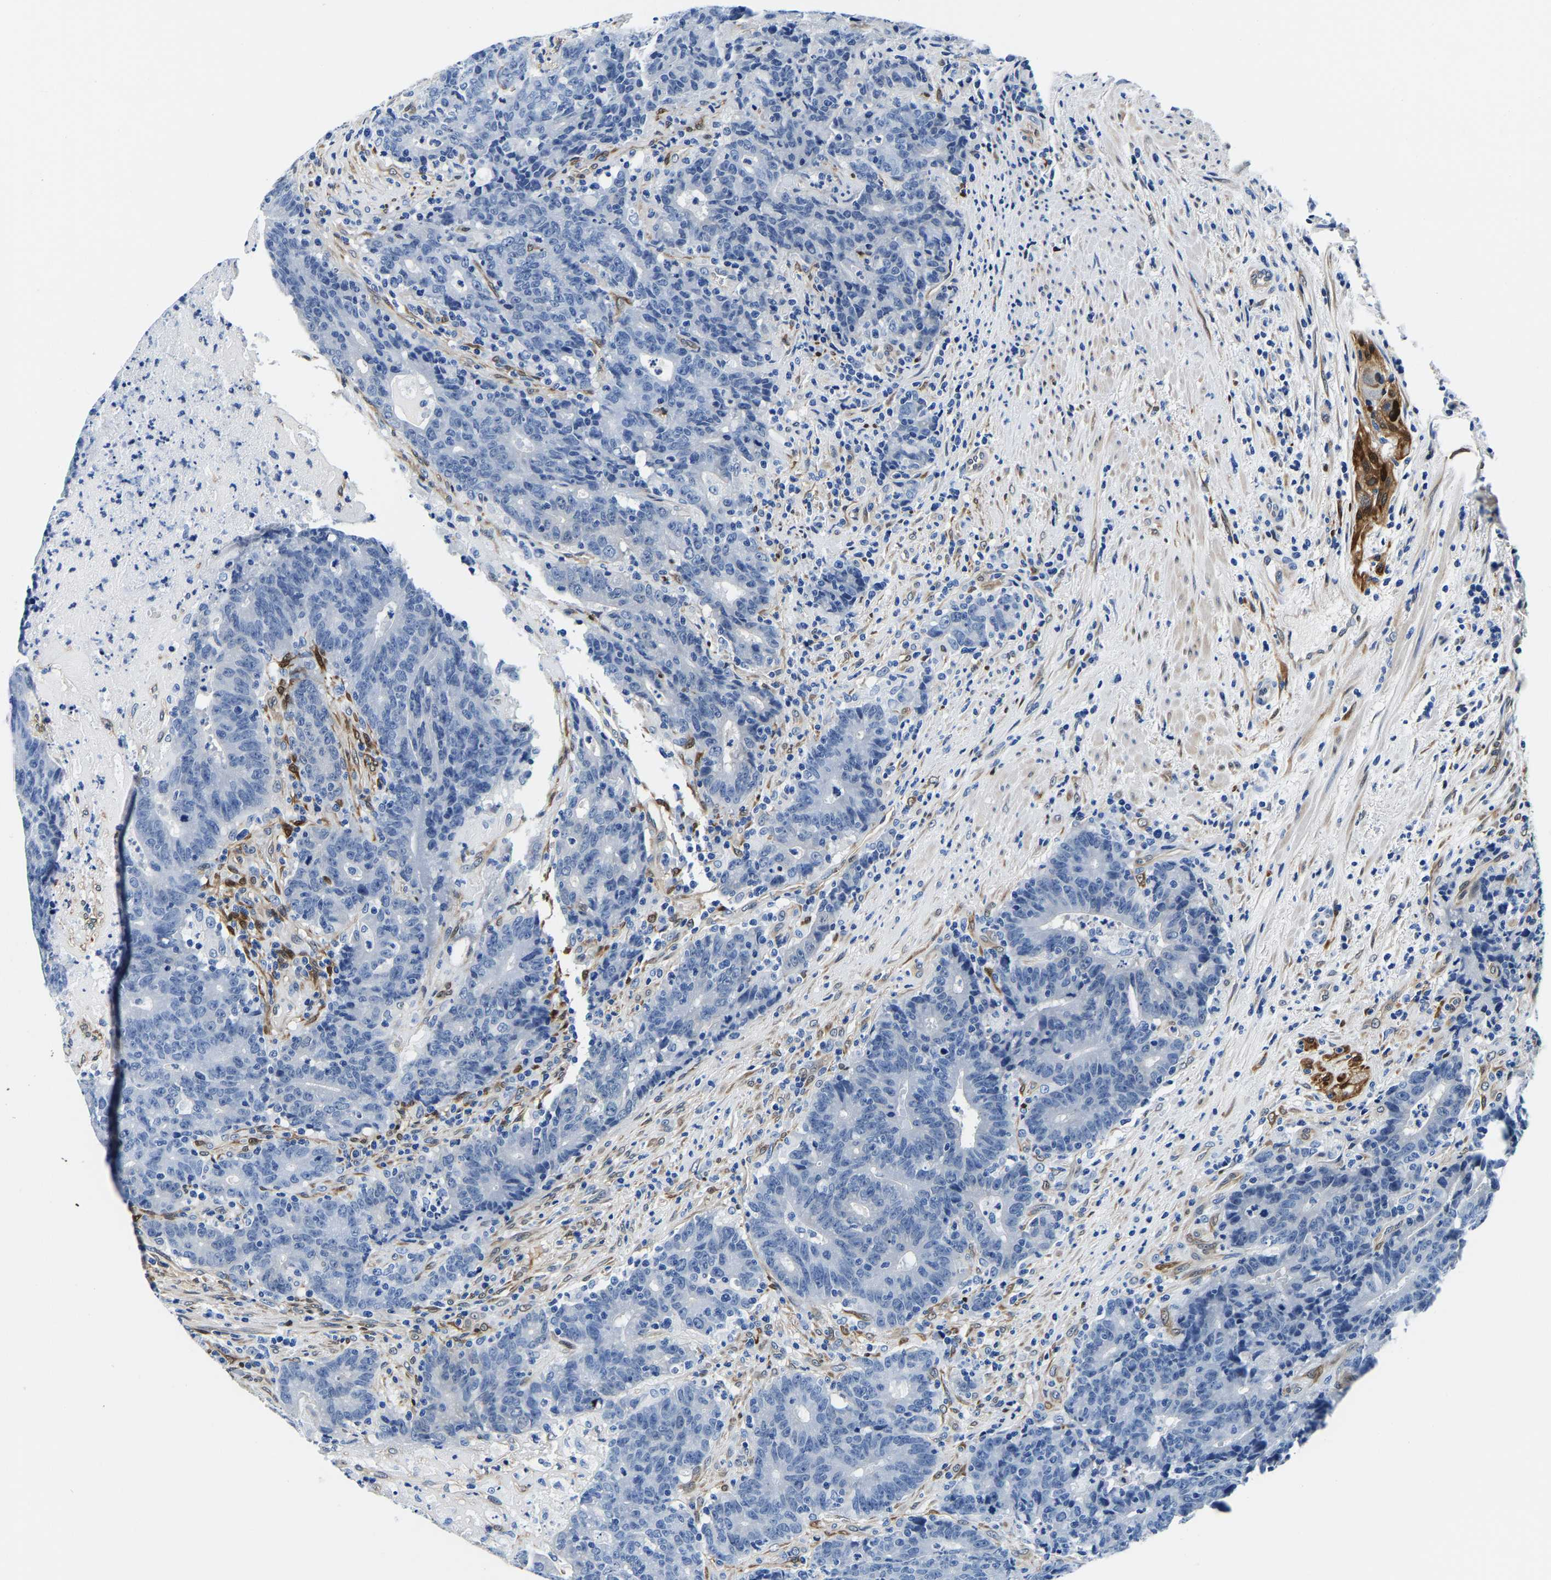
{"staining": {"intensity": "negative", "quantity": "none", "location": "none"}, "tissue": "colorectal cancer", "cell_type": "Tumor cells", "image_type": "cancer", "snomed": [{"axis": "morphology", "description": "Normal tissue, NOS"}, {"axis": "morphology", "description": "Adenocarcinoma, NOS"}, {"axis": "topography", "description": "Colon"}], "caption": "Immunohistochemistry photomicrograph of neoplastic tissue: human colorectal adenocarcinoma stained with DAB (3,3'-diaminobenzidine) shows no significant protein expression in tumor cells.", "gene": "S100A13", "patient": {"sex": "female", "age": 75}}